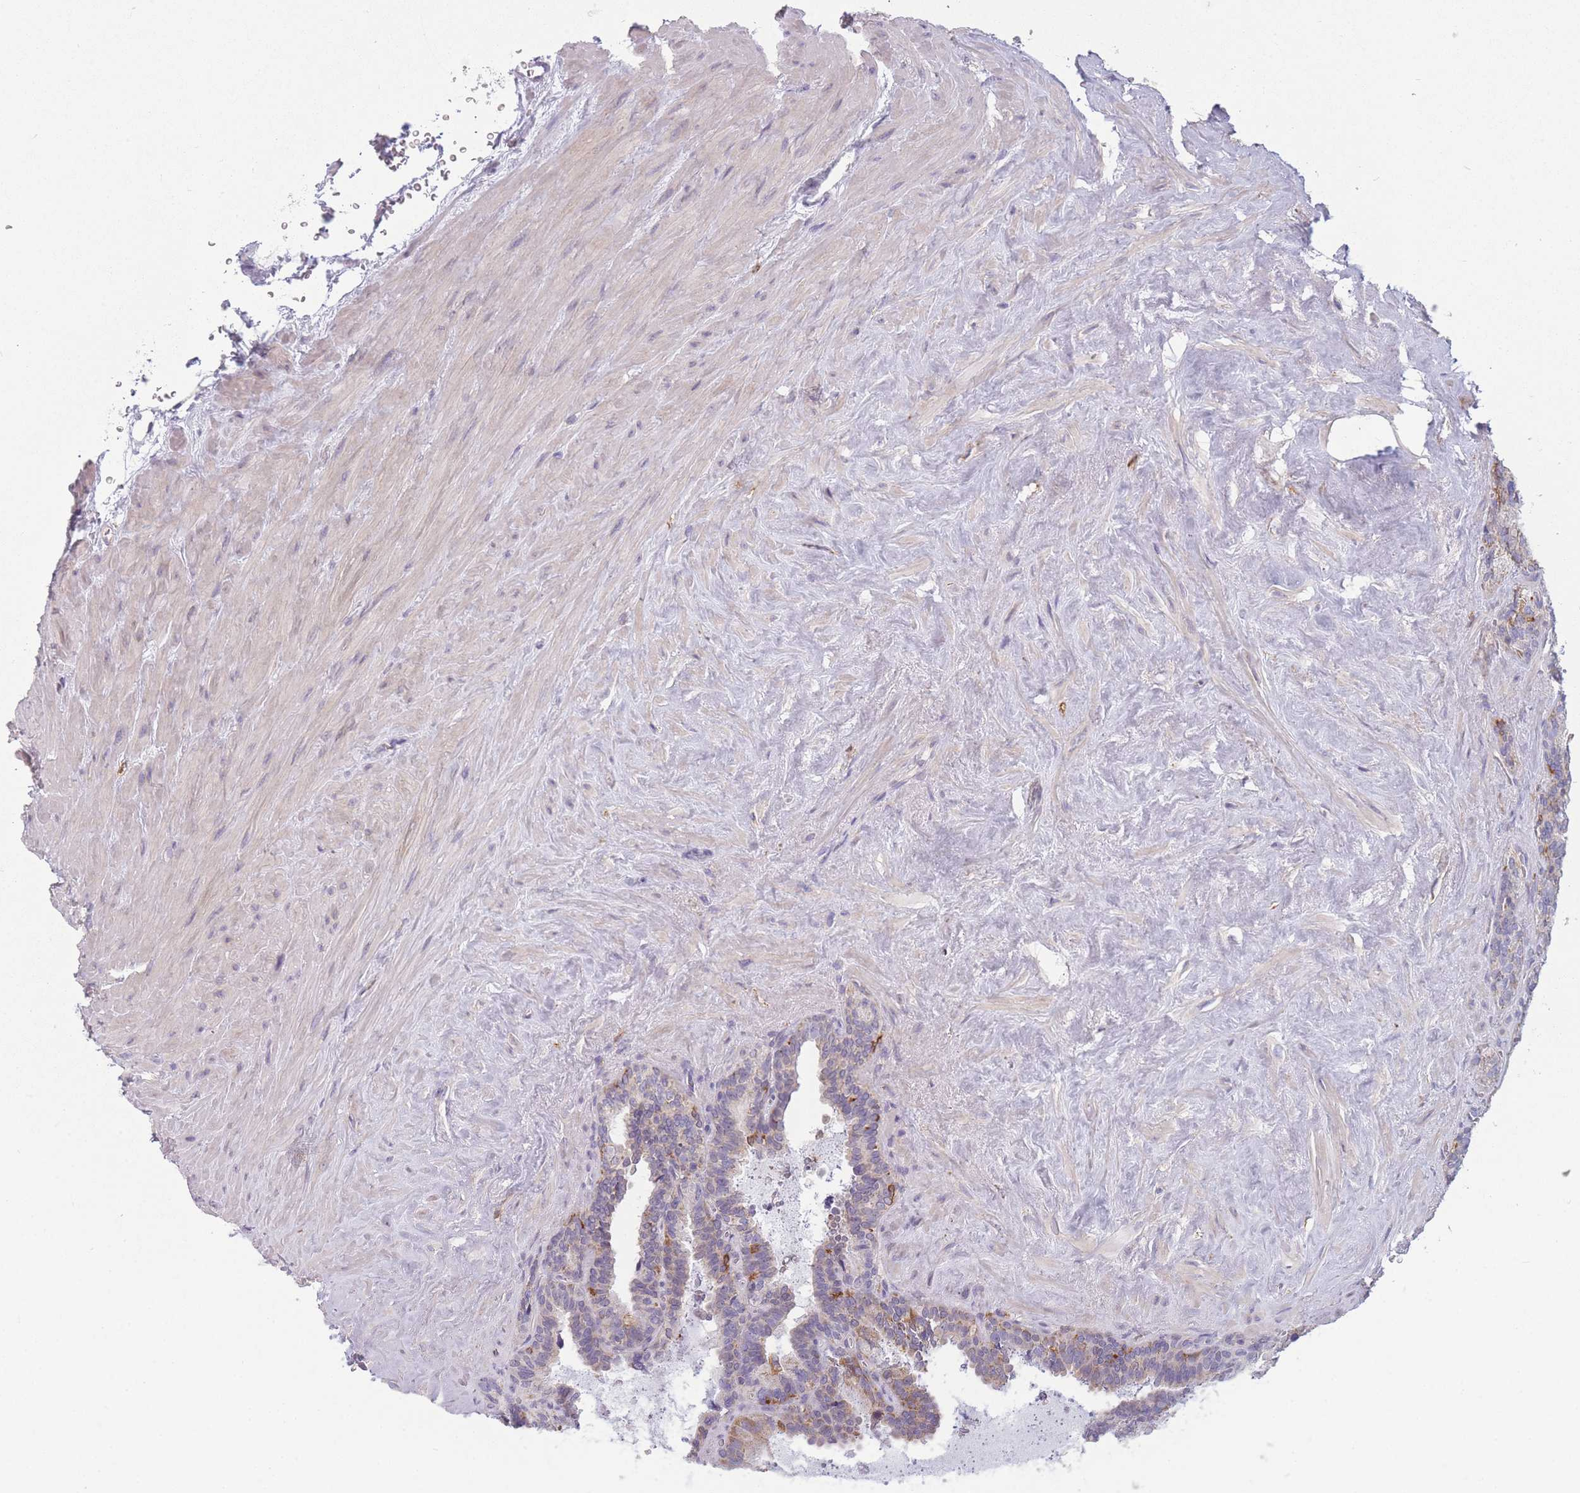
{"staining": {"intensity": "moderate", "quantity": "<25%", "location": "cytoplasmic/membranous"}, "tissue": "seminal vesicle", "cell_type": "Glandular cells", "image_type": "normal", "snomed": [{"axis": "morphology", "description": "Normal tissue, NOS"}, {"axis": "topography", "description": "Seminal veicle"}], "caption": "Brown immunohistochemical staining in normal seminal vesicle shows moderate cytoplasmic/membranous positivity in approximately <25% of glandular cells. (Stains: DAB in brown, nuclei in blue, Microscopy: brightfield microscopy at high magnification).", "gene": "PRAM1", "patient": {"sex": "male", "age": 68}}